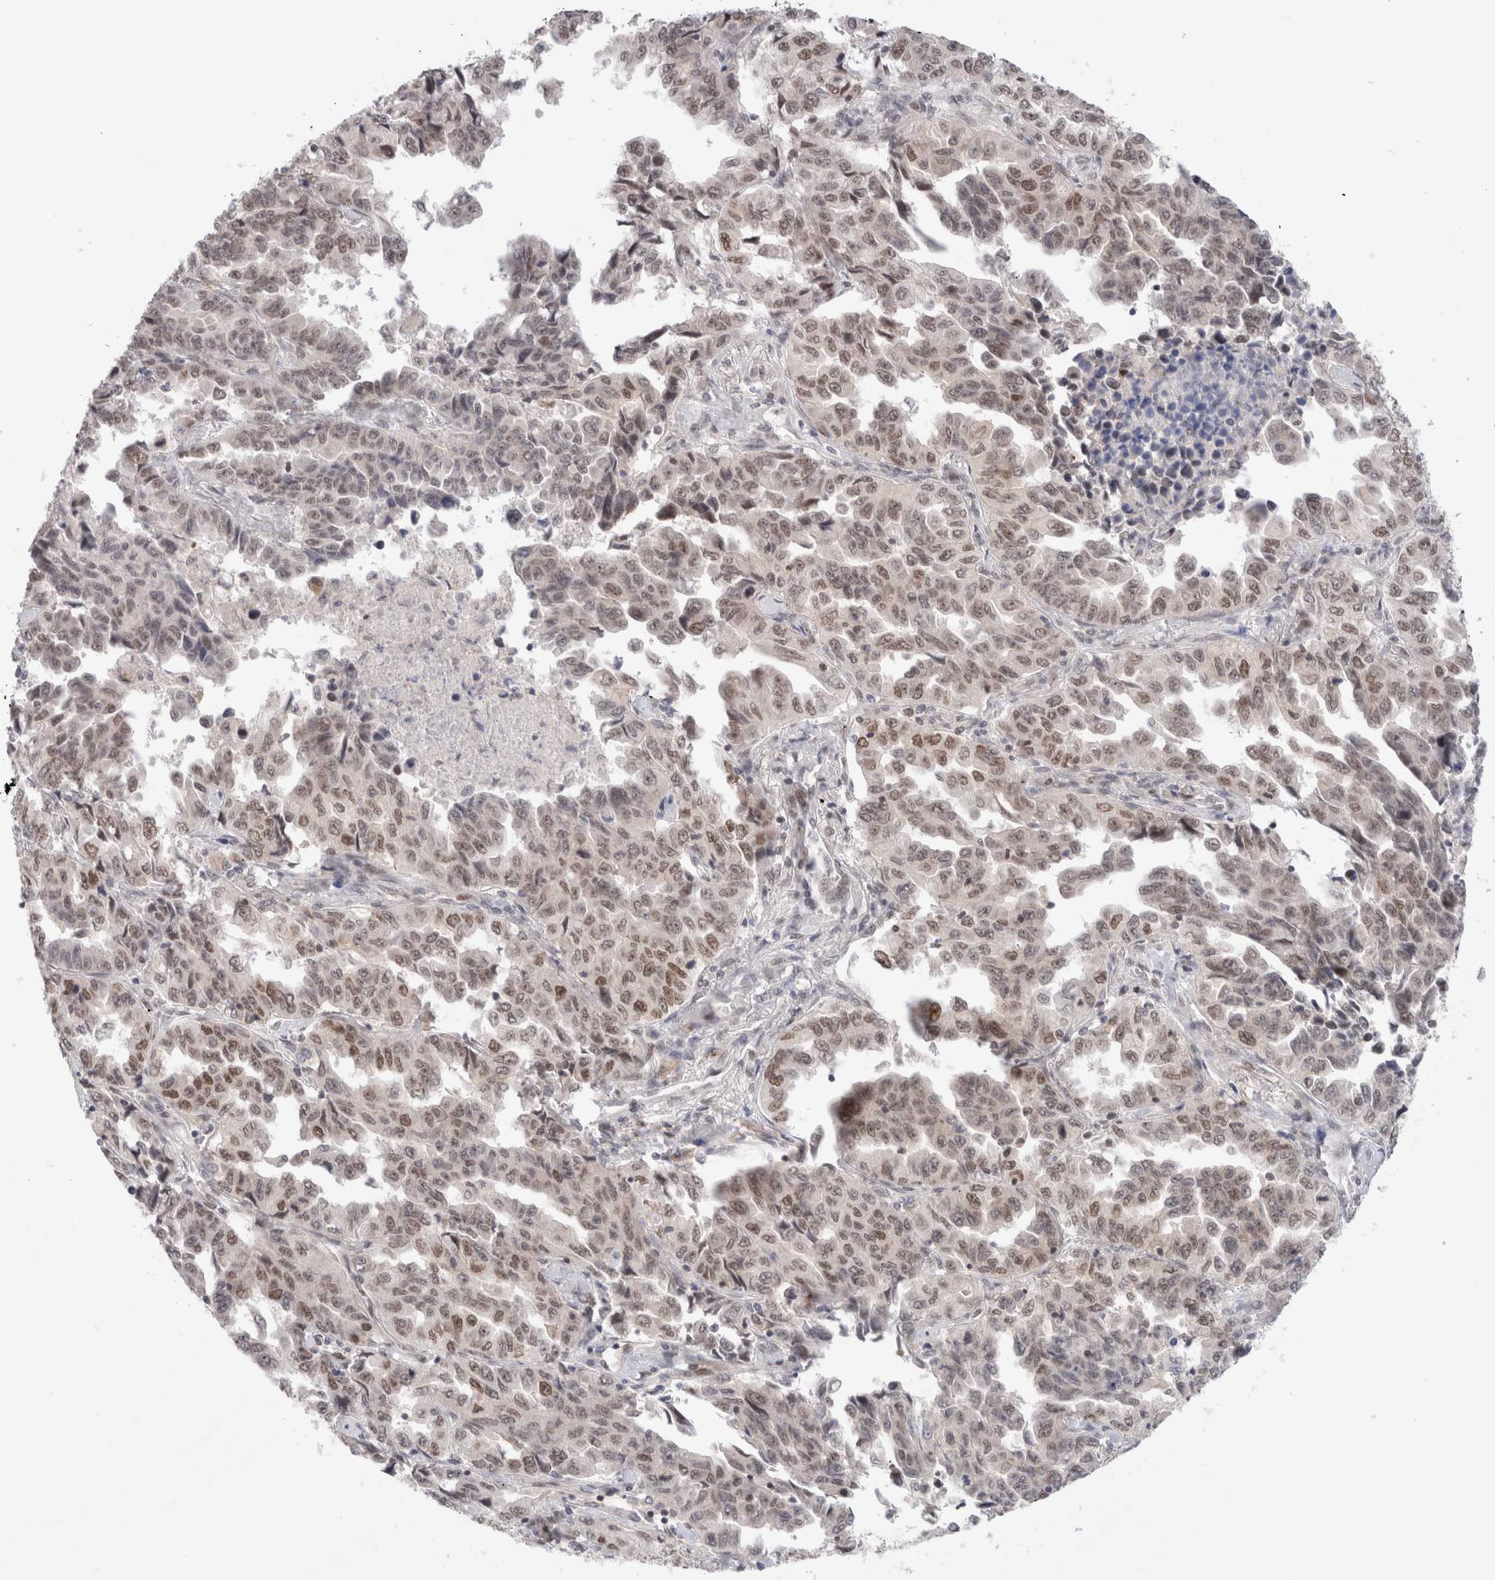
{"staining": {"intensity": "weak", "quantity": ">75%", "location": "nuclear"}, "tissue": "lung cancer", "cell_type": "Tumor cells", "image_type": "cancer", "snomed": [{"axis": "morphology", "description": "Adenocarcinoma, NOS"}, {"axis": "topography", "description": "Lung"}], "caption": "Tumor cells exhibit low levels of weak nuclear expression in about >75% of cells in lung adenocarcinoma. The staining was performed using DAB, with brown indicating positive protein expression. Nuclei are stained blue with hematoxylin.", "gene": "GATAD2A", "patient": {"sex": "female", "age": 51}}